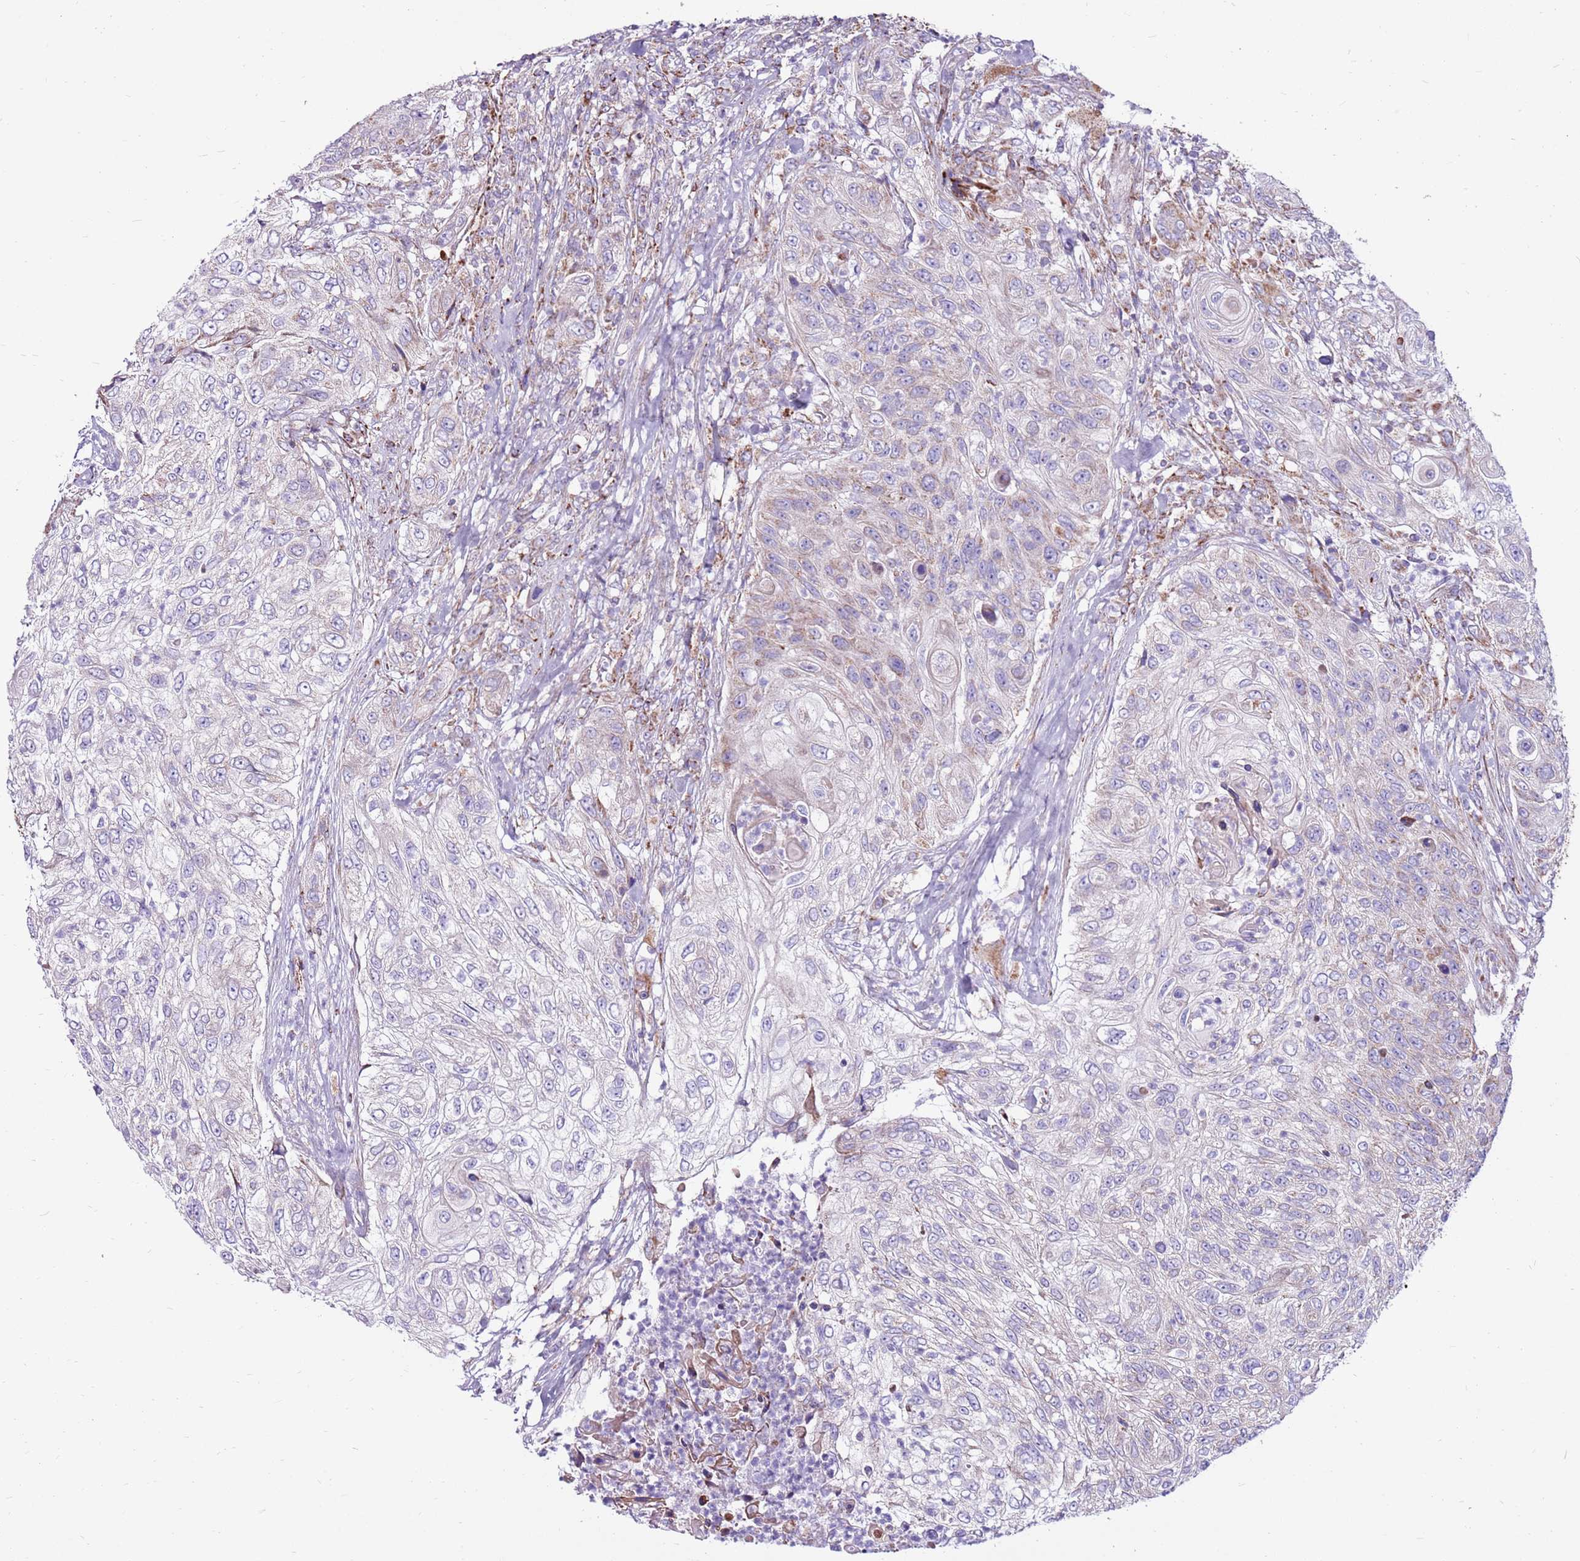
{"staining": {"intensity": "negative", "quantity": "none", "location": "none"}, "tissue": "urothelial cancer", "cell_type": "Tumor cells", "image_type": "cancer", "snomed": [{"axis": "morphology", "description": "Urothelial carcinoma, High grade"}, {"axis": "topography", "description": "Urinary bladder"}], "caption": "There is no significant positivity in tumor cells of urothelial cancer.", "gene": "HECTD4", "patient": {"sex": "female", "age": 60}}